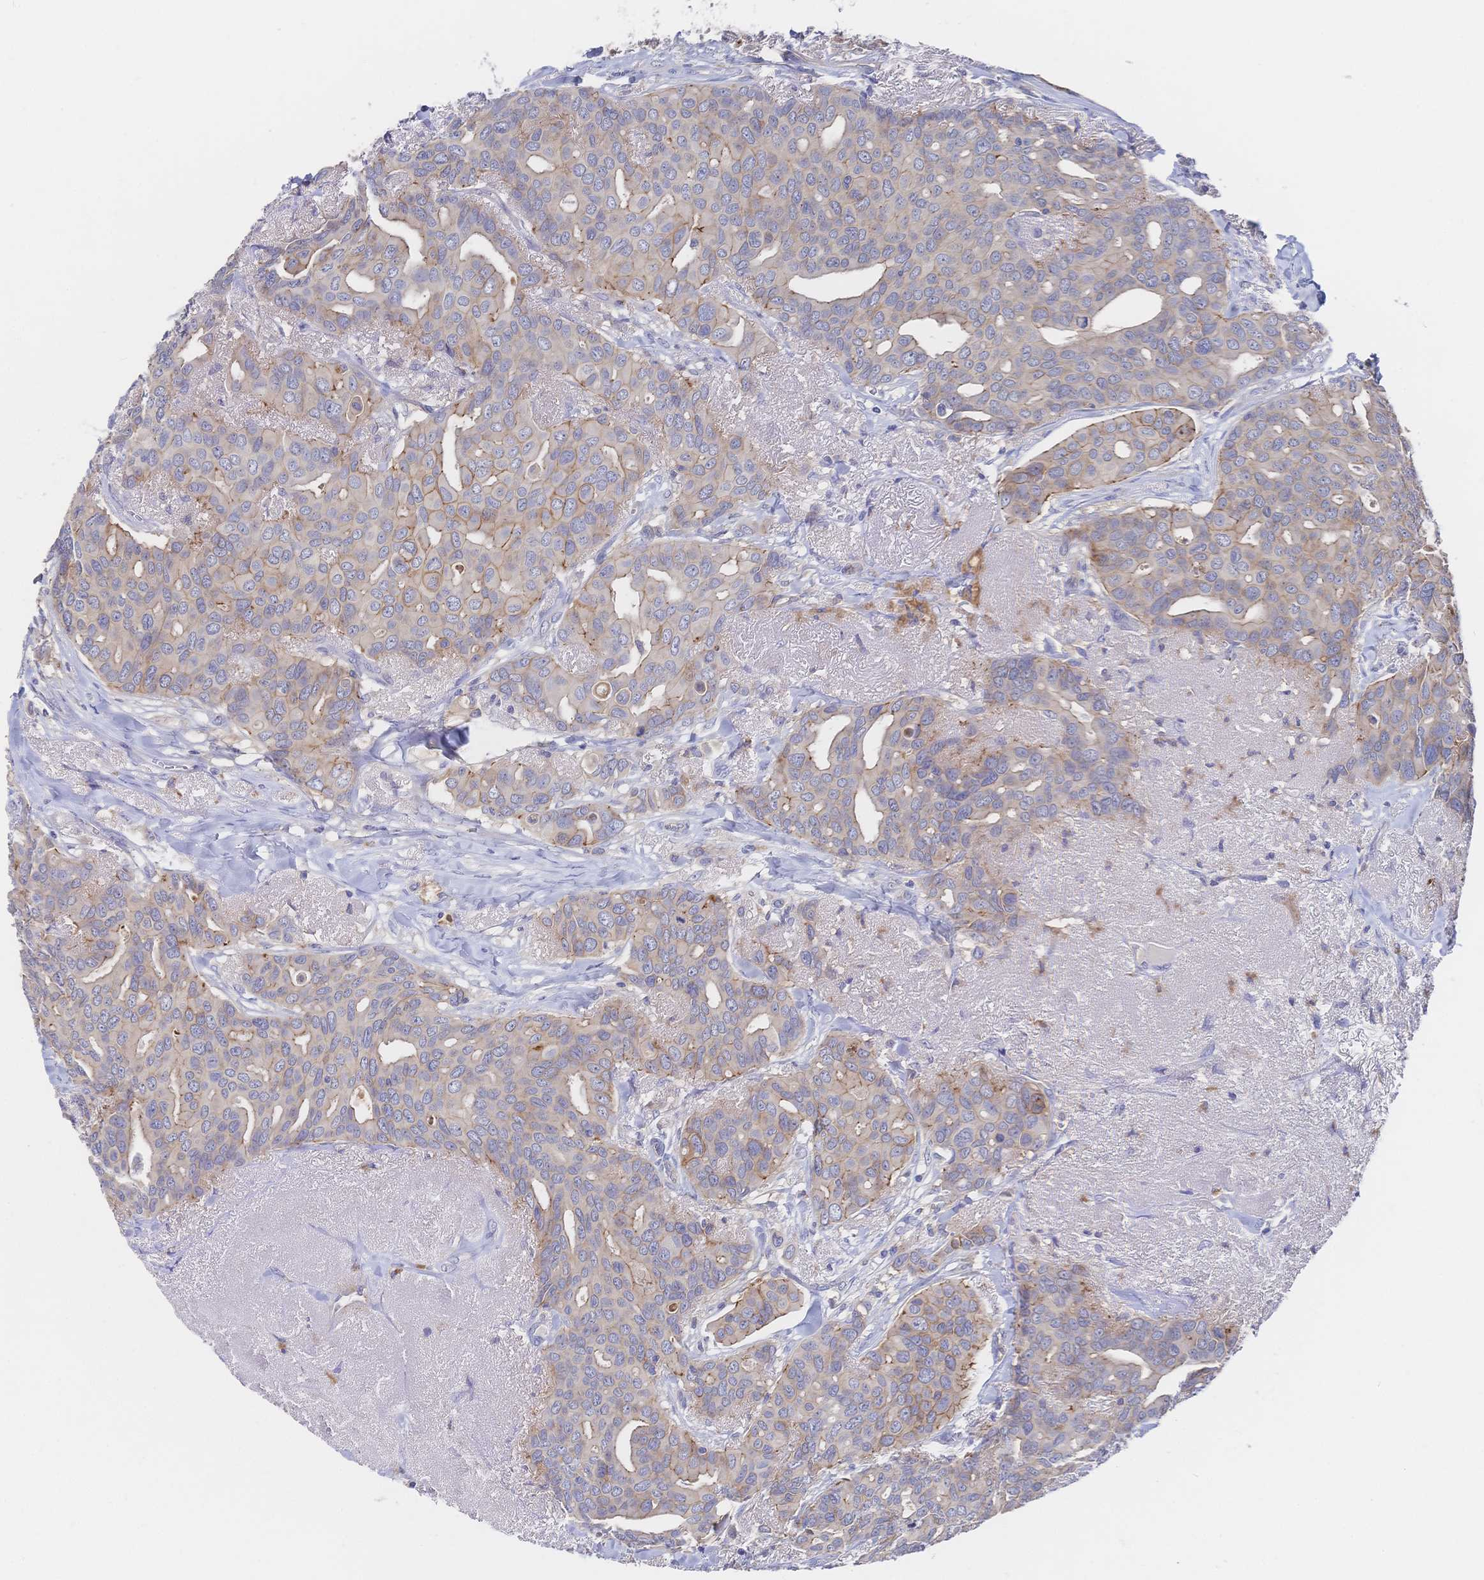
{"staining": {"intensity": "moderate", "quantity": "<25%", "location": "cytoplasmic/membranous"}, "tissue": "breast cancer", "cell_type": "Tumor cells", "image_type": "cancer", "snomed": [{"axis": "morphology", "description": "Duct carcinoma"}, {"axis": "topography", "description": "Breast"}], "caption": "Tumor cells demonstrate low levels of moderate cytoplasmic/membranous staining in approximately <25% of cells in human intraductal carcinoma (breast).", "gene": "F11R", "patient": {"sex": "female", "age": 54}}